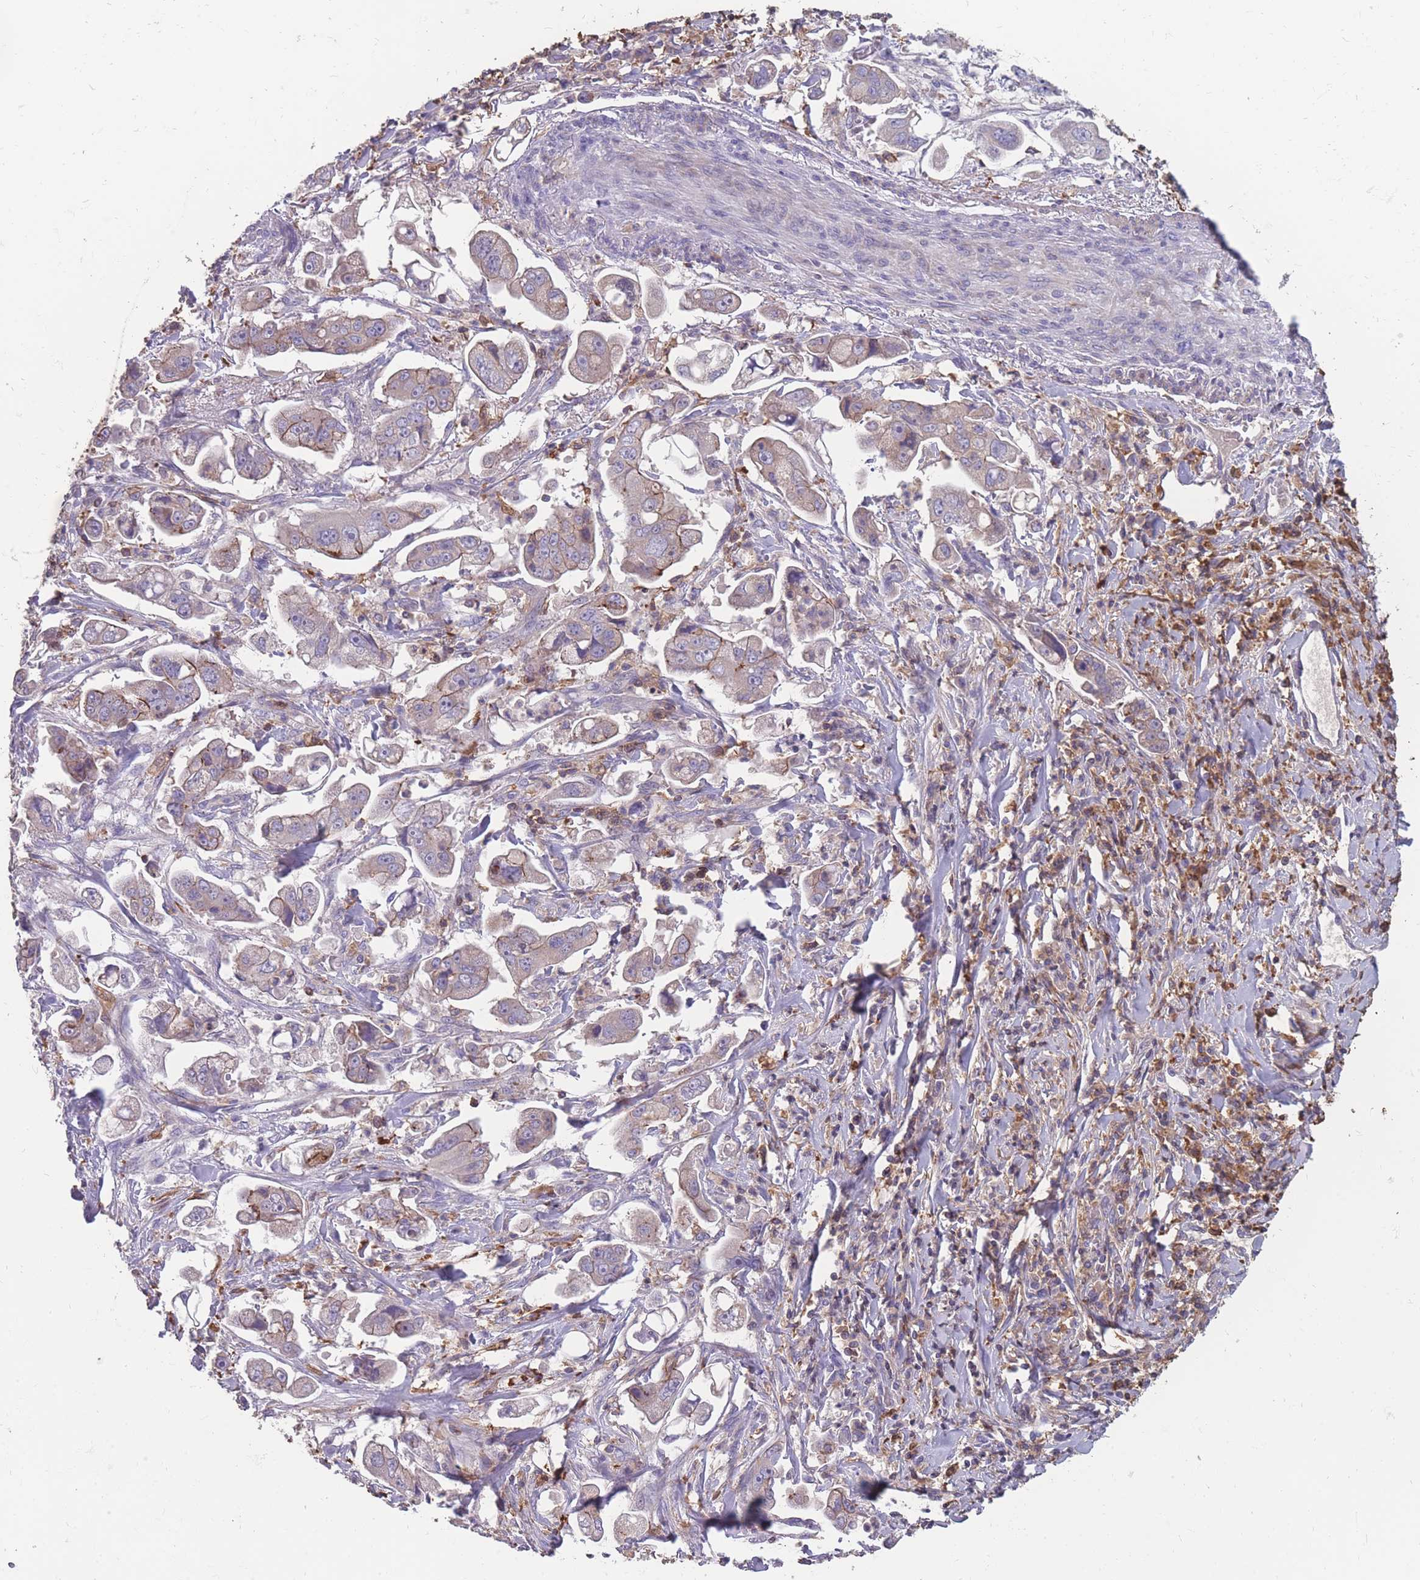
{"staining": {"intensity": "weak", "quantity": "<25%", "location": "cytoplasmic/membranous"}, "tissue": "stomach cancer", "cell_type": "Tumor cells", "image_type": "cancer", "snomed": [{"axis": "morphology", "description": "Adenocarcinoma, NOS"}, {"axis": "topography", "description": "Stomach"}], "caption": "Immunohistochemical staining of stomach adenocarcinoma demonstrates no significant expression in tumor cells.", "gene": "CD33", "patient": {"sex": "male", "age": 62}}